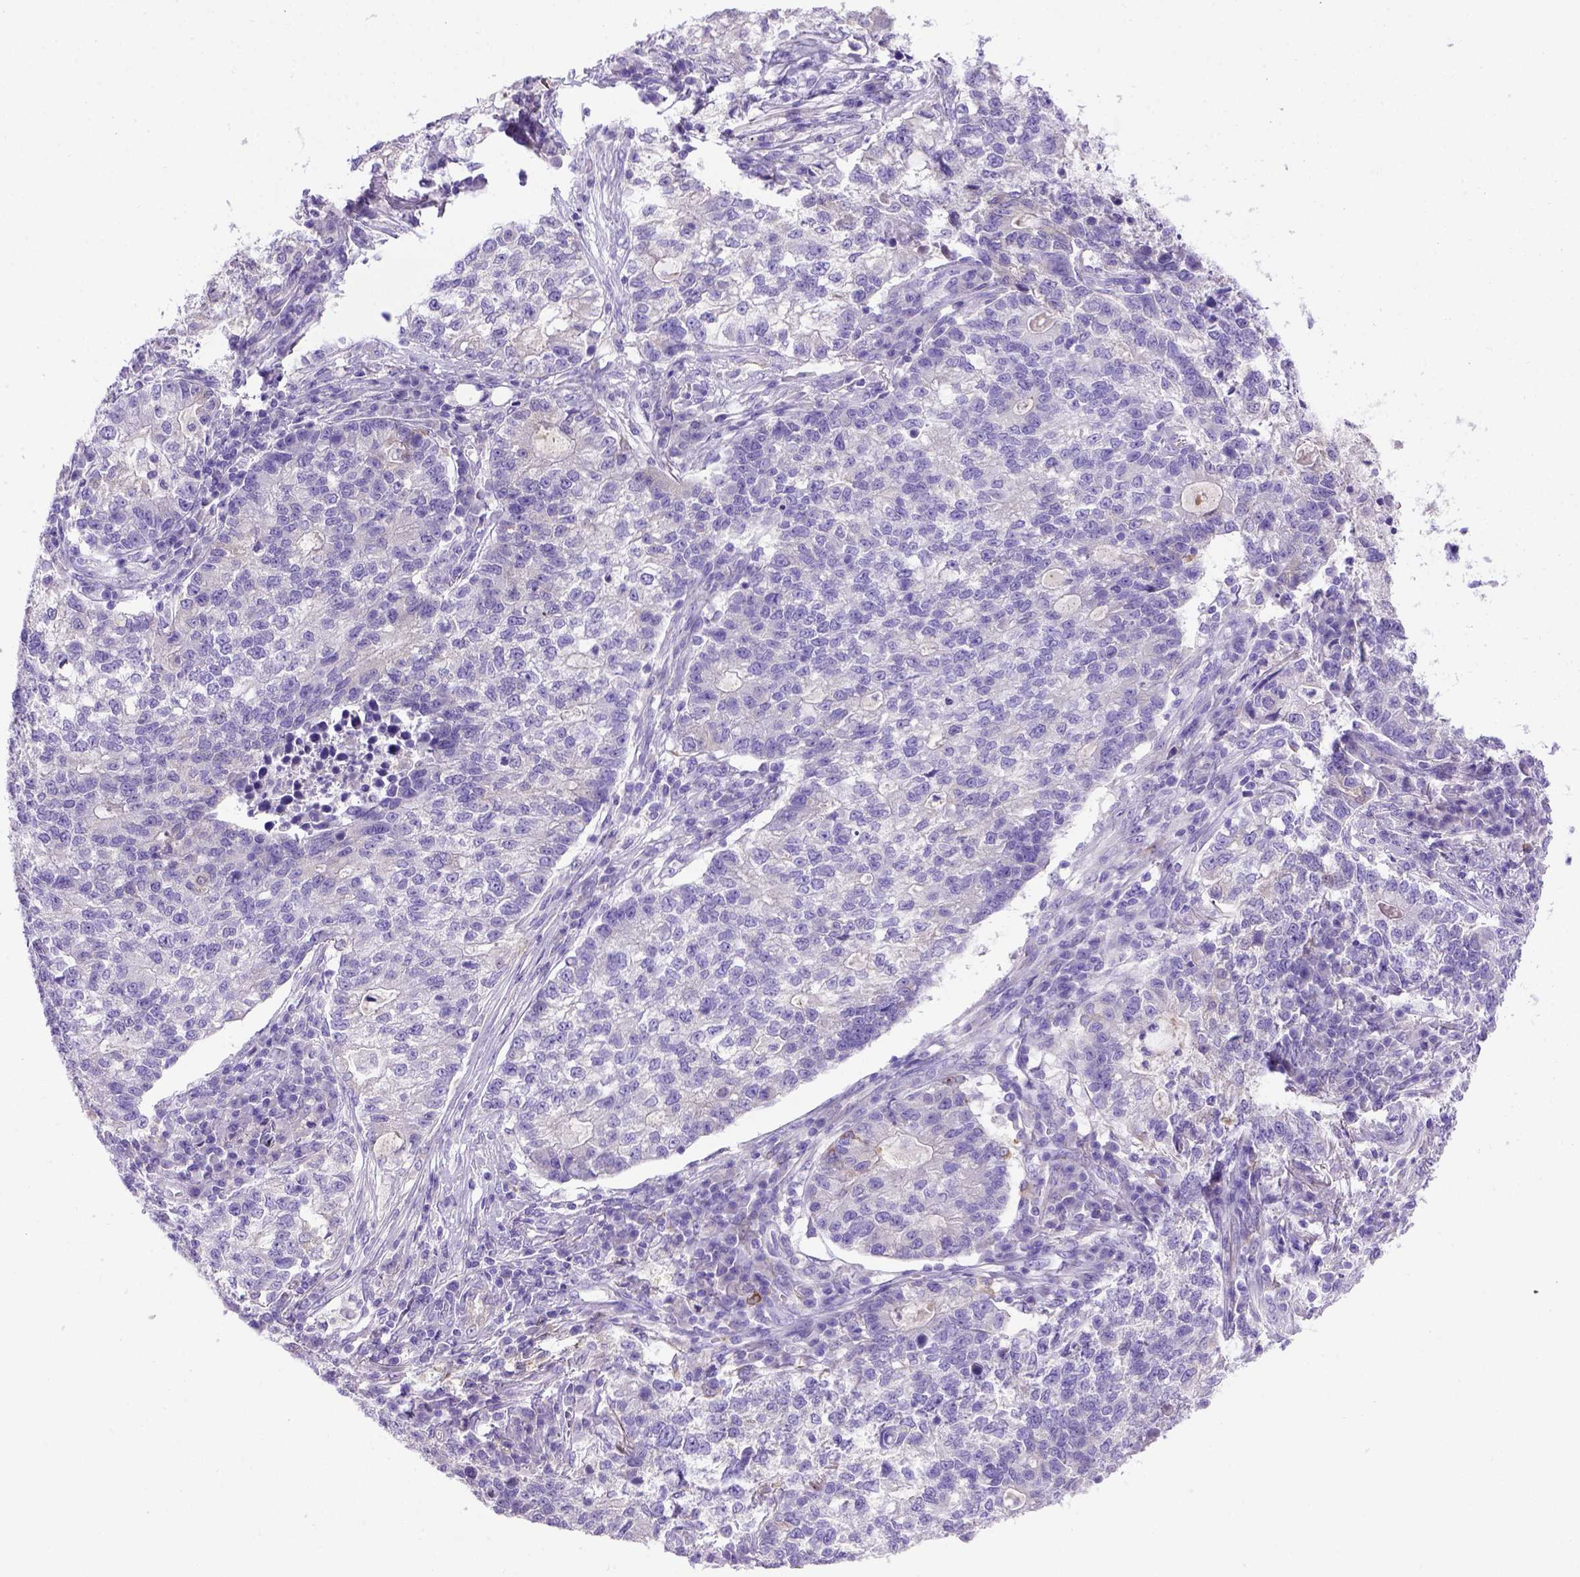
{"staining": {"intensity": "negative", "quantity": "none", "location": "none"}, "tissue": "lung cancer", "cell_type": "Tumor cells", "image_type": "cancer", "snomed": [{"axis": "morphology", "description": "Adenocarcinoma, NOS"}, {"axis": "topography", "description": "Lung"}], "caption": "Tumor cells are negative for protein expression in human adenocarcinoma (lung). (Stains: DAB IHC with hematoxylin counter stain, Microscopy: brightfield microscopy at high magnification).", "gene": "PTGES", "patient": {"sex": "male", "age": 57}}